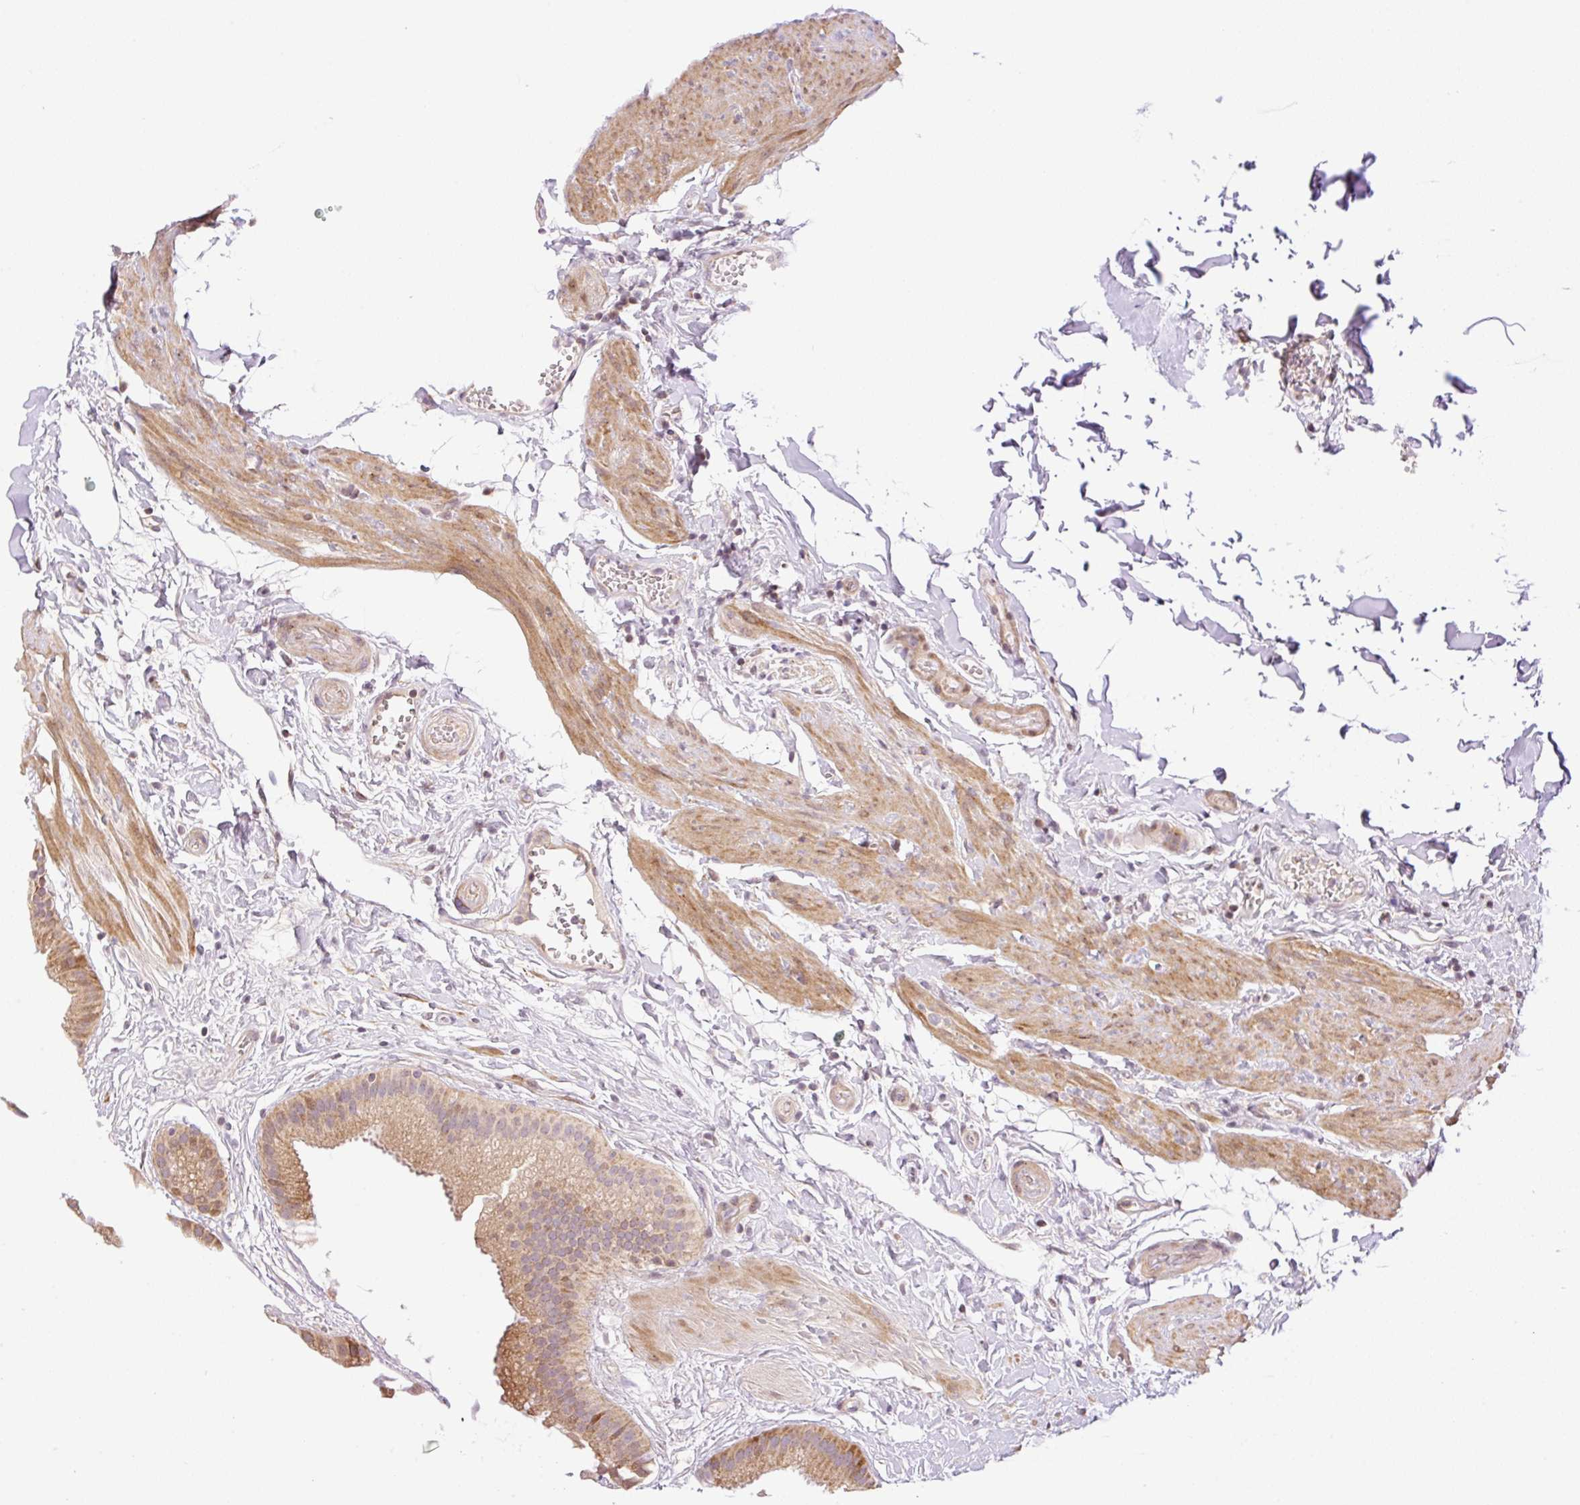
{"staining": {"intensity": "moderate", "quantity": ">75%", "location": "cytoplasmic/membranous"}, "tissue": "gallbladder", "cell_type": "Glandular cells", "image_type": "normal", "snomed": [{"axis": "morphology", "description": "Normal tissue, NOS"}, {"axis": "topography", "description": "Gallbladder"}], "caption": "DAB (3,3'-diaminobenzidine) immunohistochemical staining of normal gallbladder displays moderate cytoplasmic/membranous protein expression in approximately >75% of glandular cells. Immunohistochemistry stains the protein in brown and the nuclei are stained blue.", "gene": "ZNF394", "patient": {"sex": "female", "age": 63}}